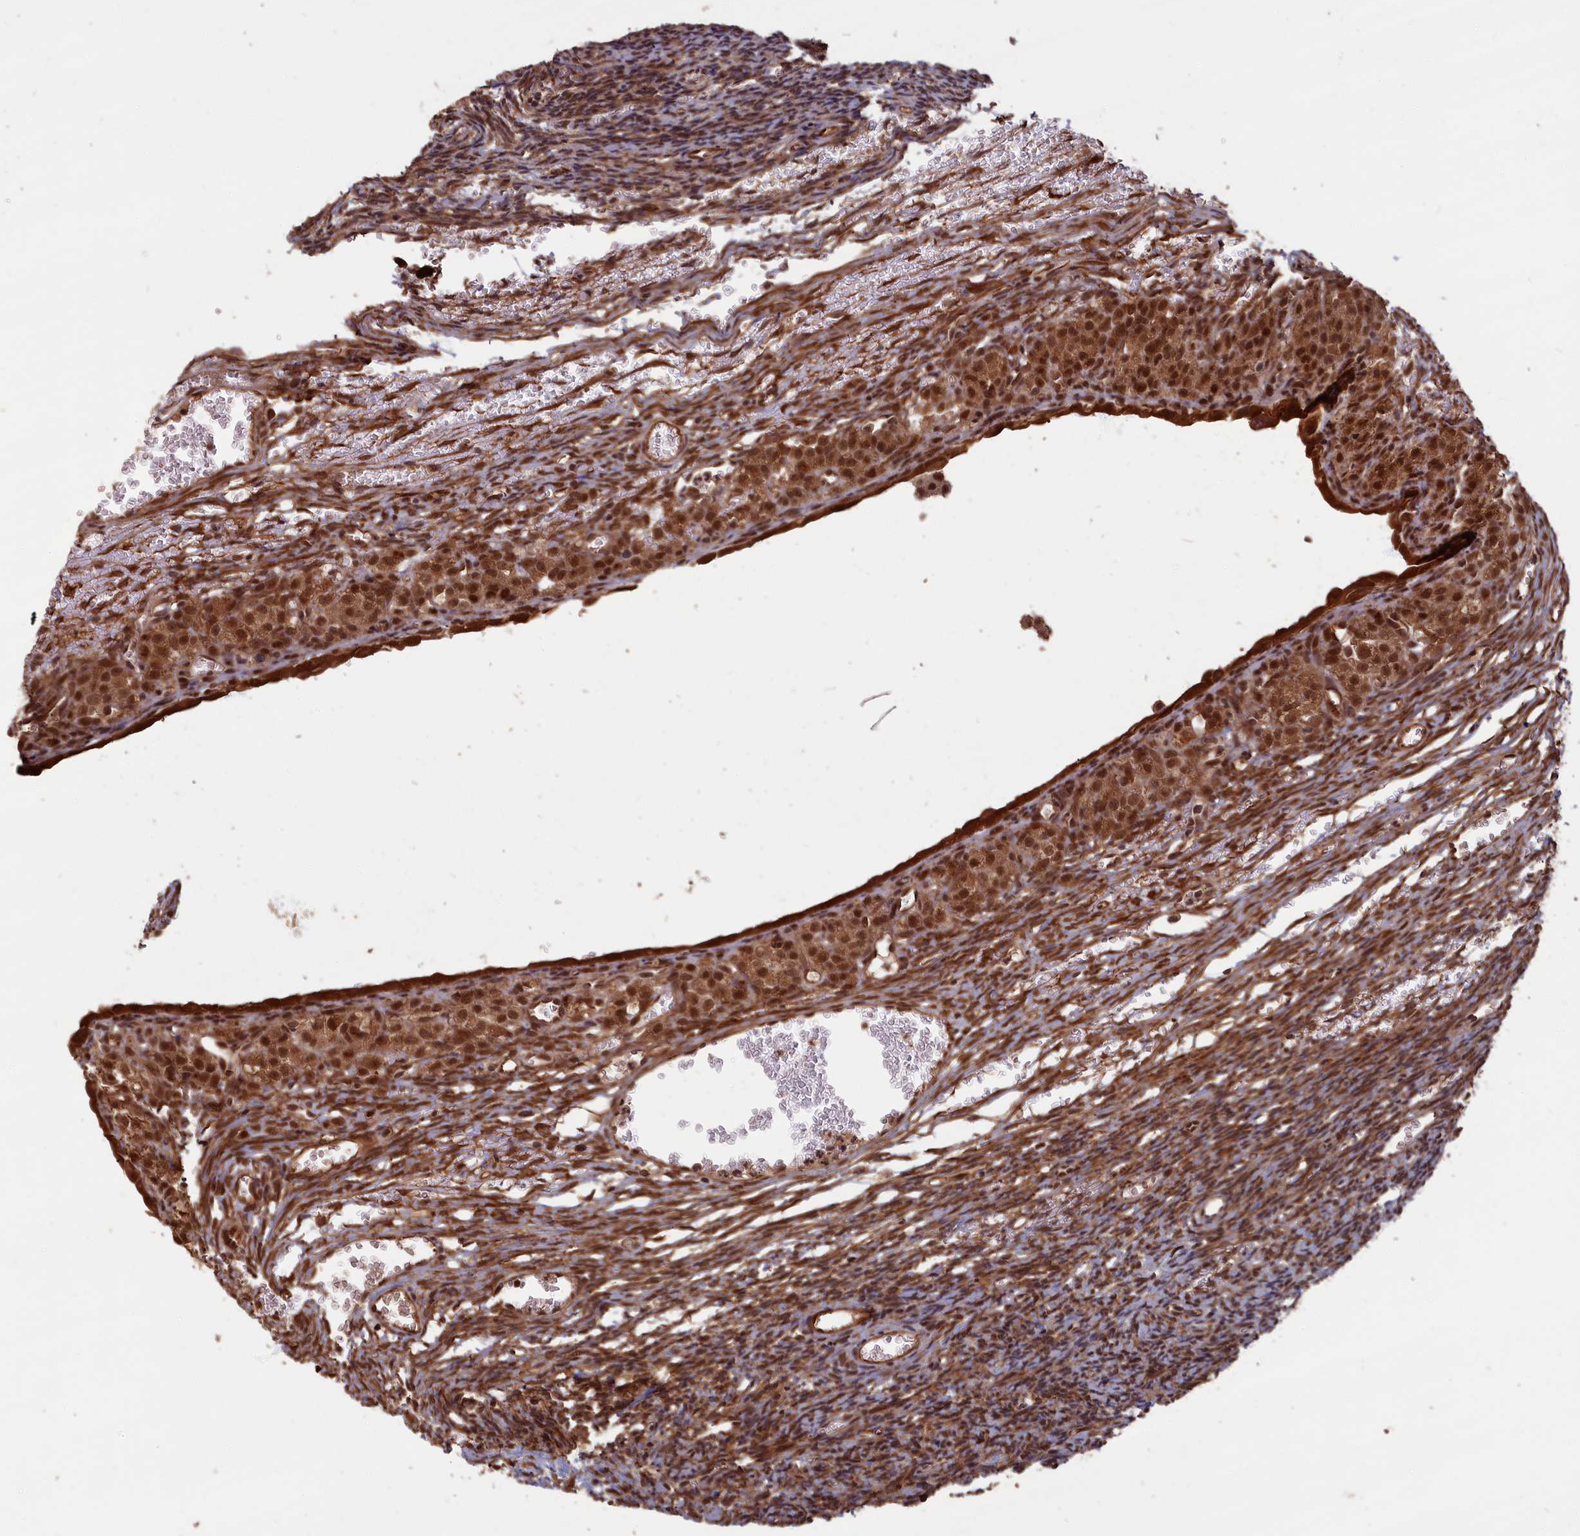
{"staining": {"intensity": "moderate", "quantity": ">75%", "location": "cytoplasmic/membranous,nuclear"}, "tissue": "ovary", "cell_type": "Ovarian stroma cells", "image_type": "normal", "snomed": [{"axis": "morphology", "description": "Normal tissue, NOS"}, {"axis": "topography", "description": "Ovary"}], "caption": "Immunohistochemical staining of normal ovary demonstrates medium levels of moderate cytoplasmic/membranous,nuclear expression in about >75% of ovarian stroma cells.", "gene": "HIF3A", "patient": {"sex": "female", "age": 39}}